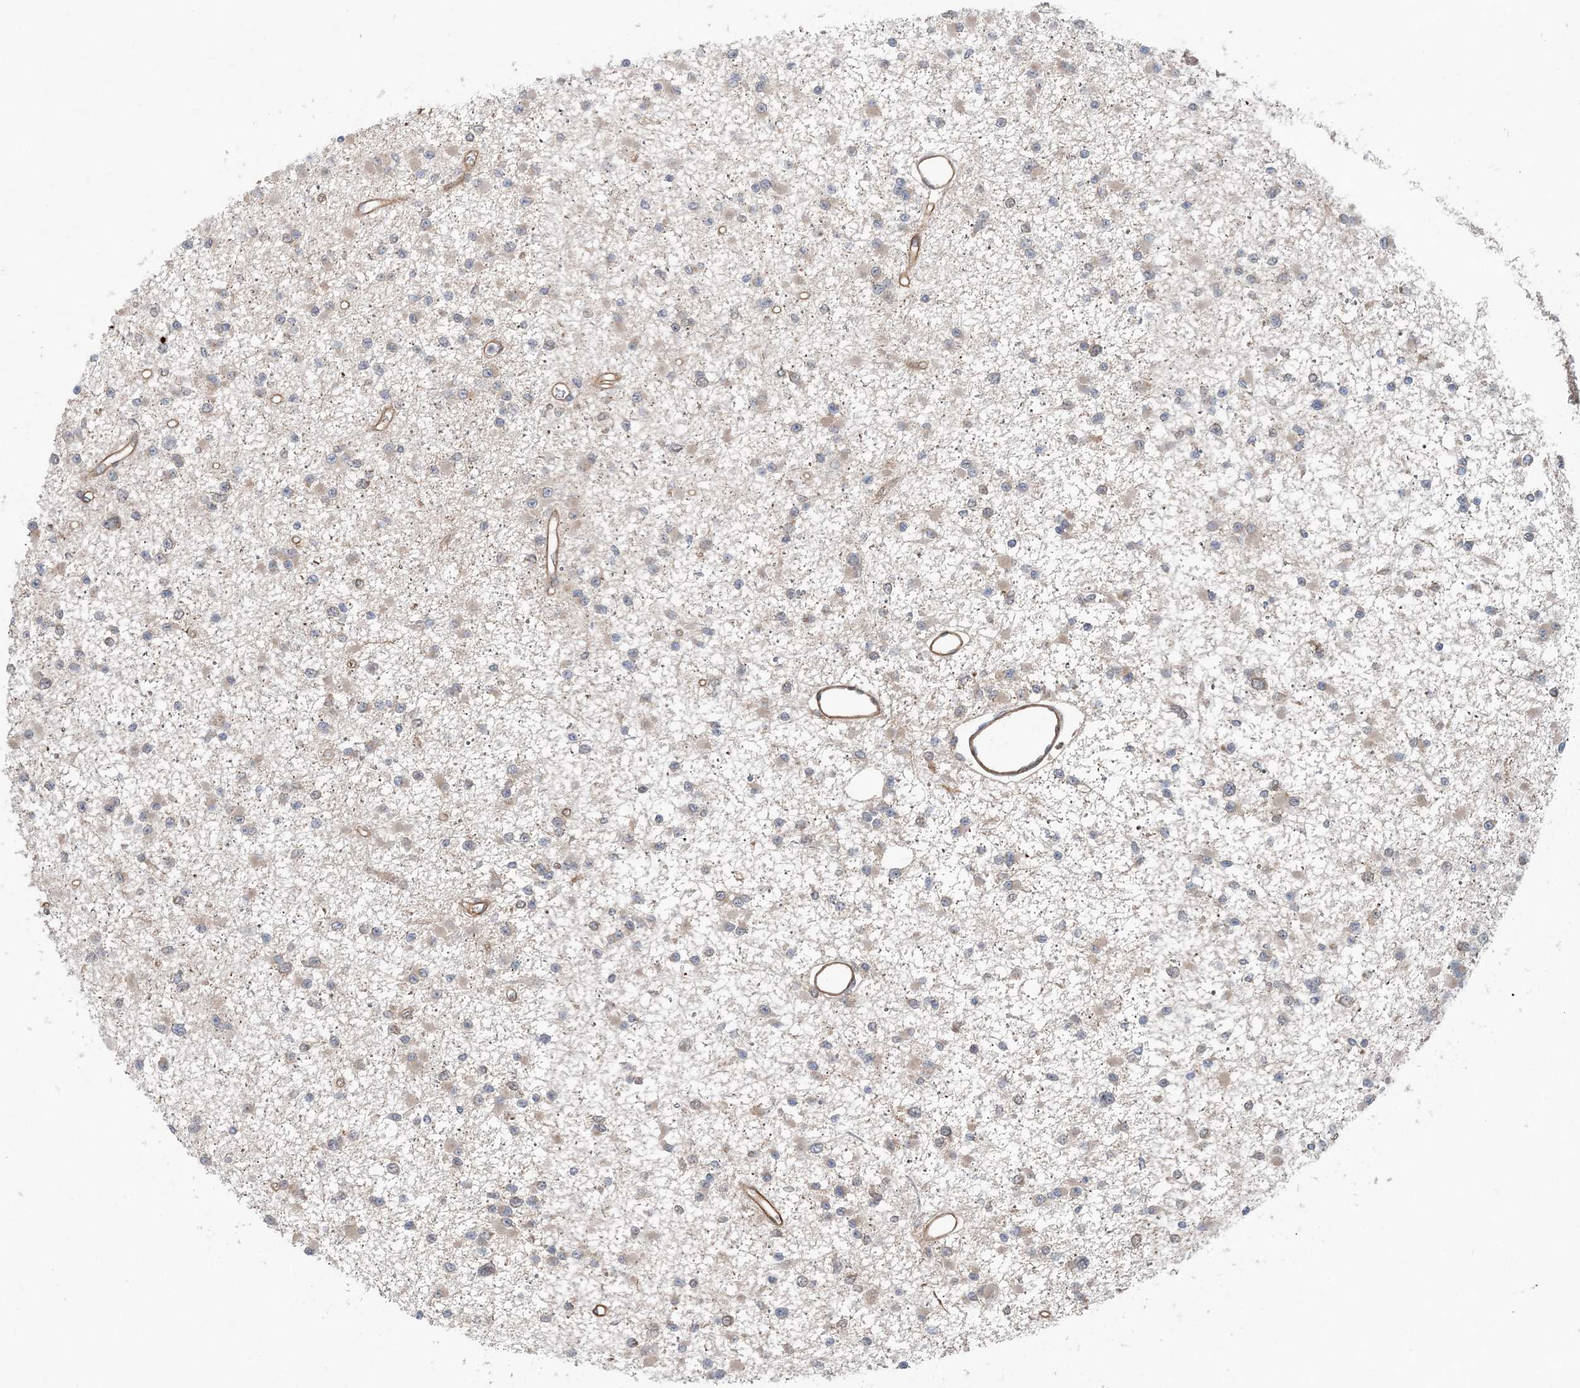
{"staining": {"intensity": "negative", "quantity": "none", "location": "none"}, "tissue": "glioma", "cell_type": "Tumor cells", "image_type": "cancer", "snomed": [{"axis": "morphology", "description": "Glioma, malignant, Low grade"}, {"axis": "topography", "description": "Brain"}], "caption": "Immunohistochemical staining of glioma reveals no significant positivity in tumor cells.", "gene": "GEMIN5", "patient": {"sex": "female", "age": 22}}